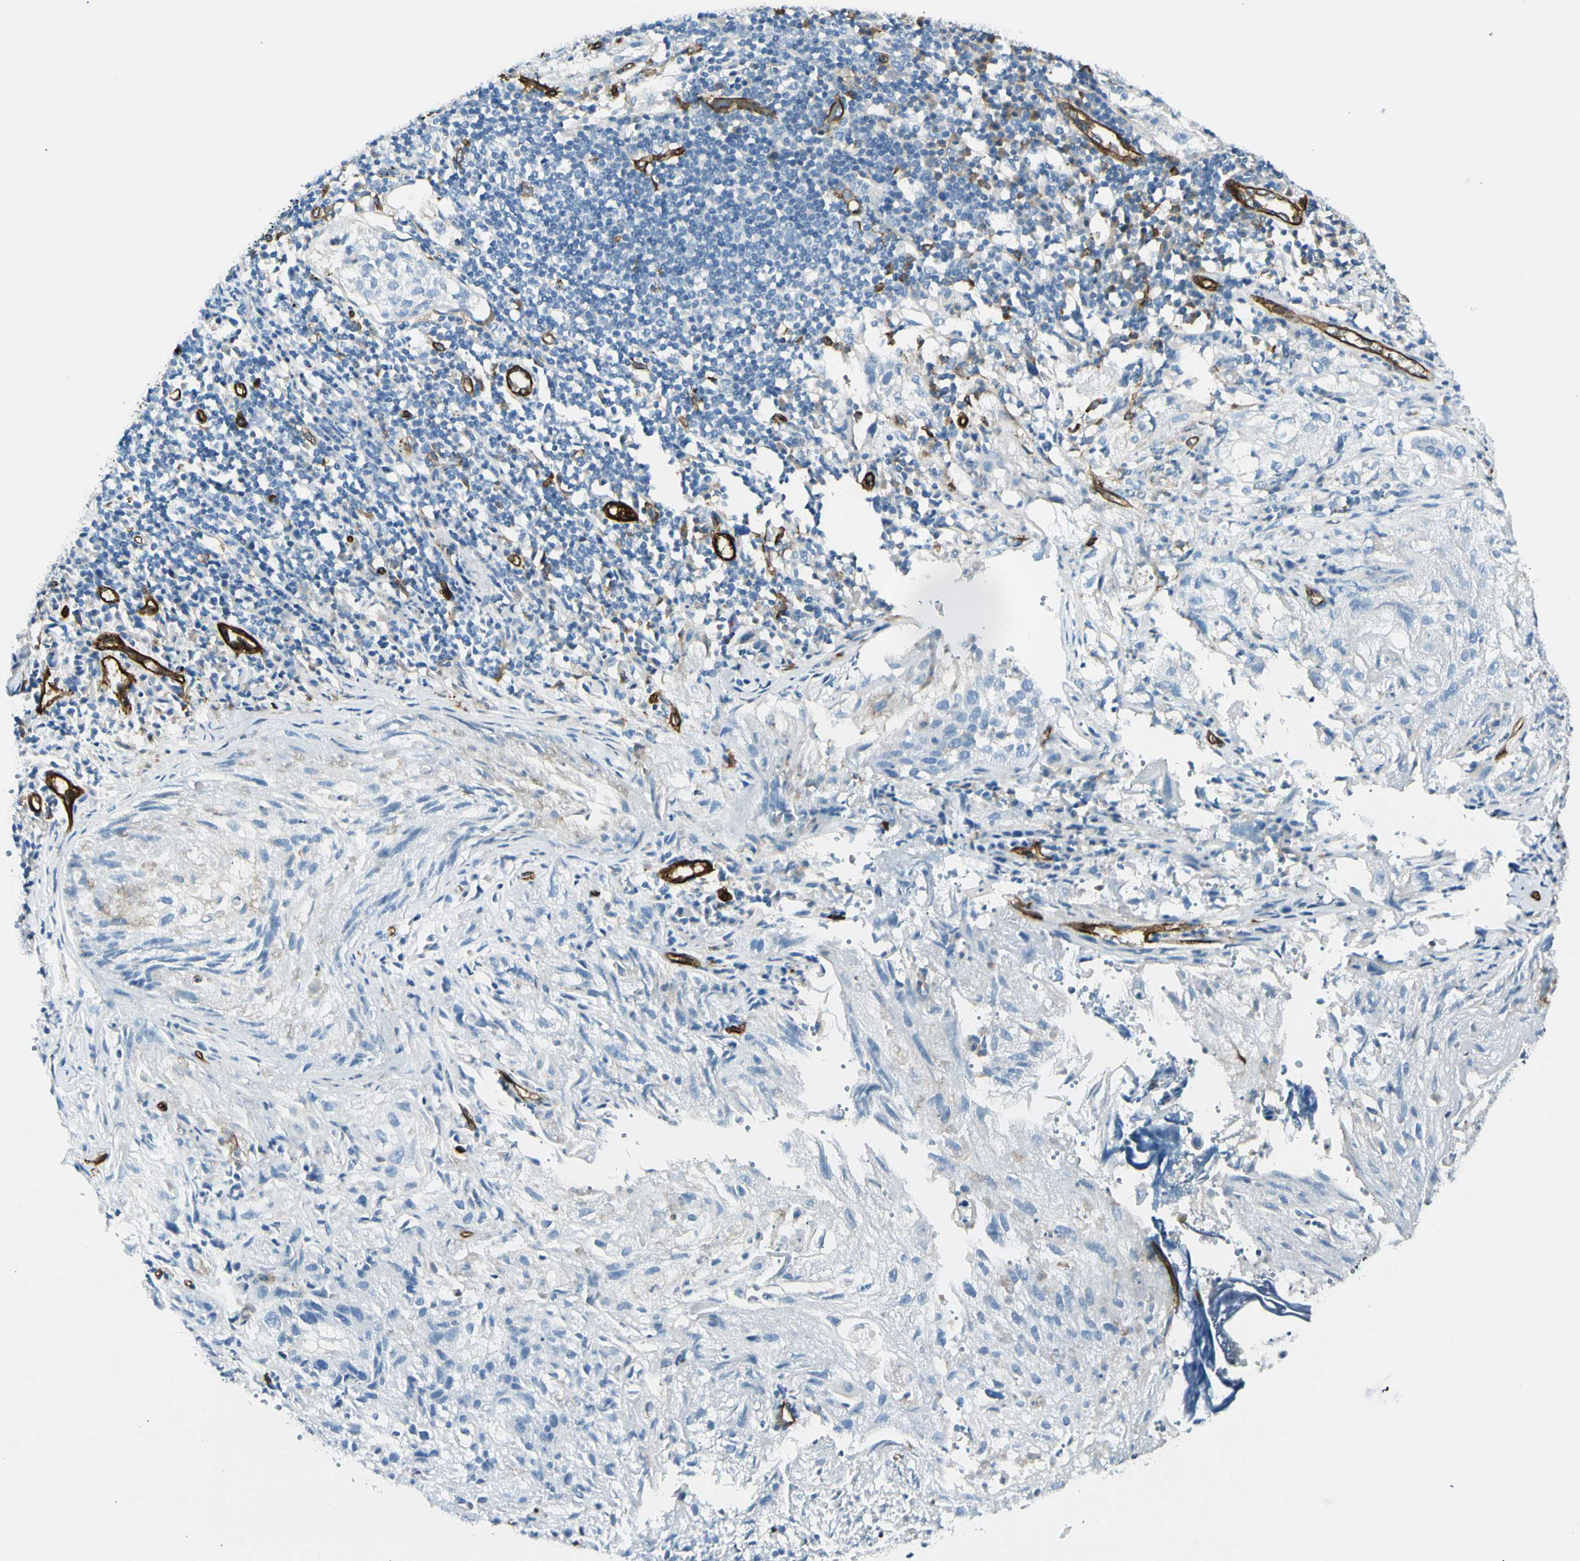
{"staining": {"intensity": "negative", "quantity": "none", "location": "none"}, "tissue": "lung cancer", "cell_type": "Tumor cells", "image_type": "cancer", "snomed": [{"axis": "morphology", "description": "Inflammation, NOS"}, {"axis": "morphology", "description": "Squamous cell carcinoma, NOS"}, {"axis": "topography", "description": "Lymph node"}, {"axis": "topography", "description": "Soft tissue"}, {"axis": "topography", "description": "Lung"}], "caption": "Immunohistochemical staining of human lung cancer (squamous cell carcinoma) shows no significant positivity in tumor cells. (Stains: DAB (3,3'-diaminobenzidine) immunohistochemistry (IHC) with hematoxylin counter stain, Microscopy: brightfield microscopy at high magnification).", "gene": "CD93", "patient": {"sex": "male", "age": 66}}